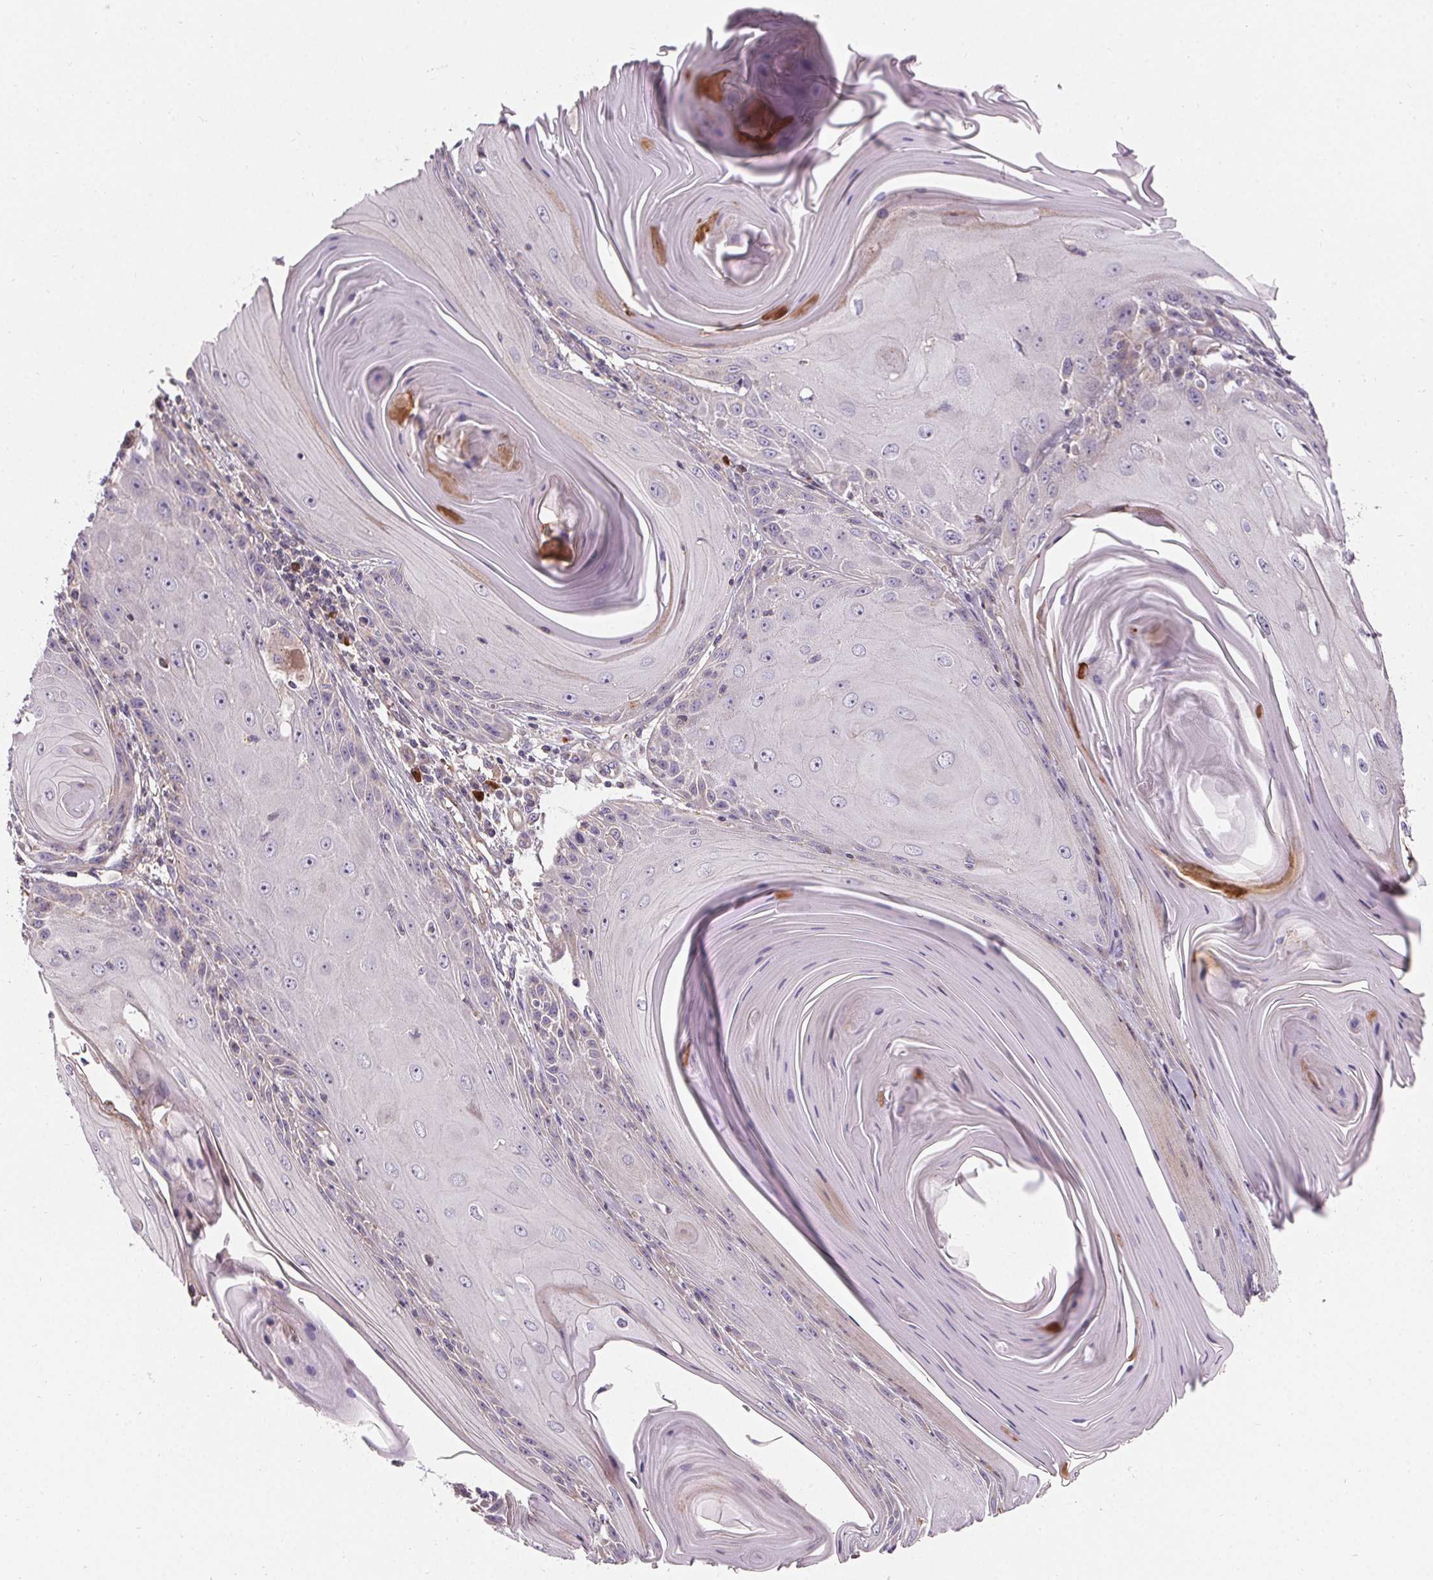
{"staining": {"intensity": "negative", "quantity": "none", "location": "none"}, "tissue": "skin cancer", "cell_type": "Tumor cells", "image_type": "cancer", "snomed": [{"axis": "morphology", "description": "Squamous cell carcinoma, NOS"}, {"axis": "topography", "description": "Skin"}, {"axis": "topography", "description": "Vulva"}], "caption": "High magnification brightfield microscopy of skin squamous cell carcinoma stained with DAB (brown) and counterstained with hematoxylin (blue): tumor cells show no significant staining.", "gene": "APLP1", "patient": {"sex": "female", "age": 85}}